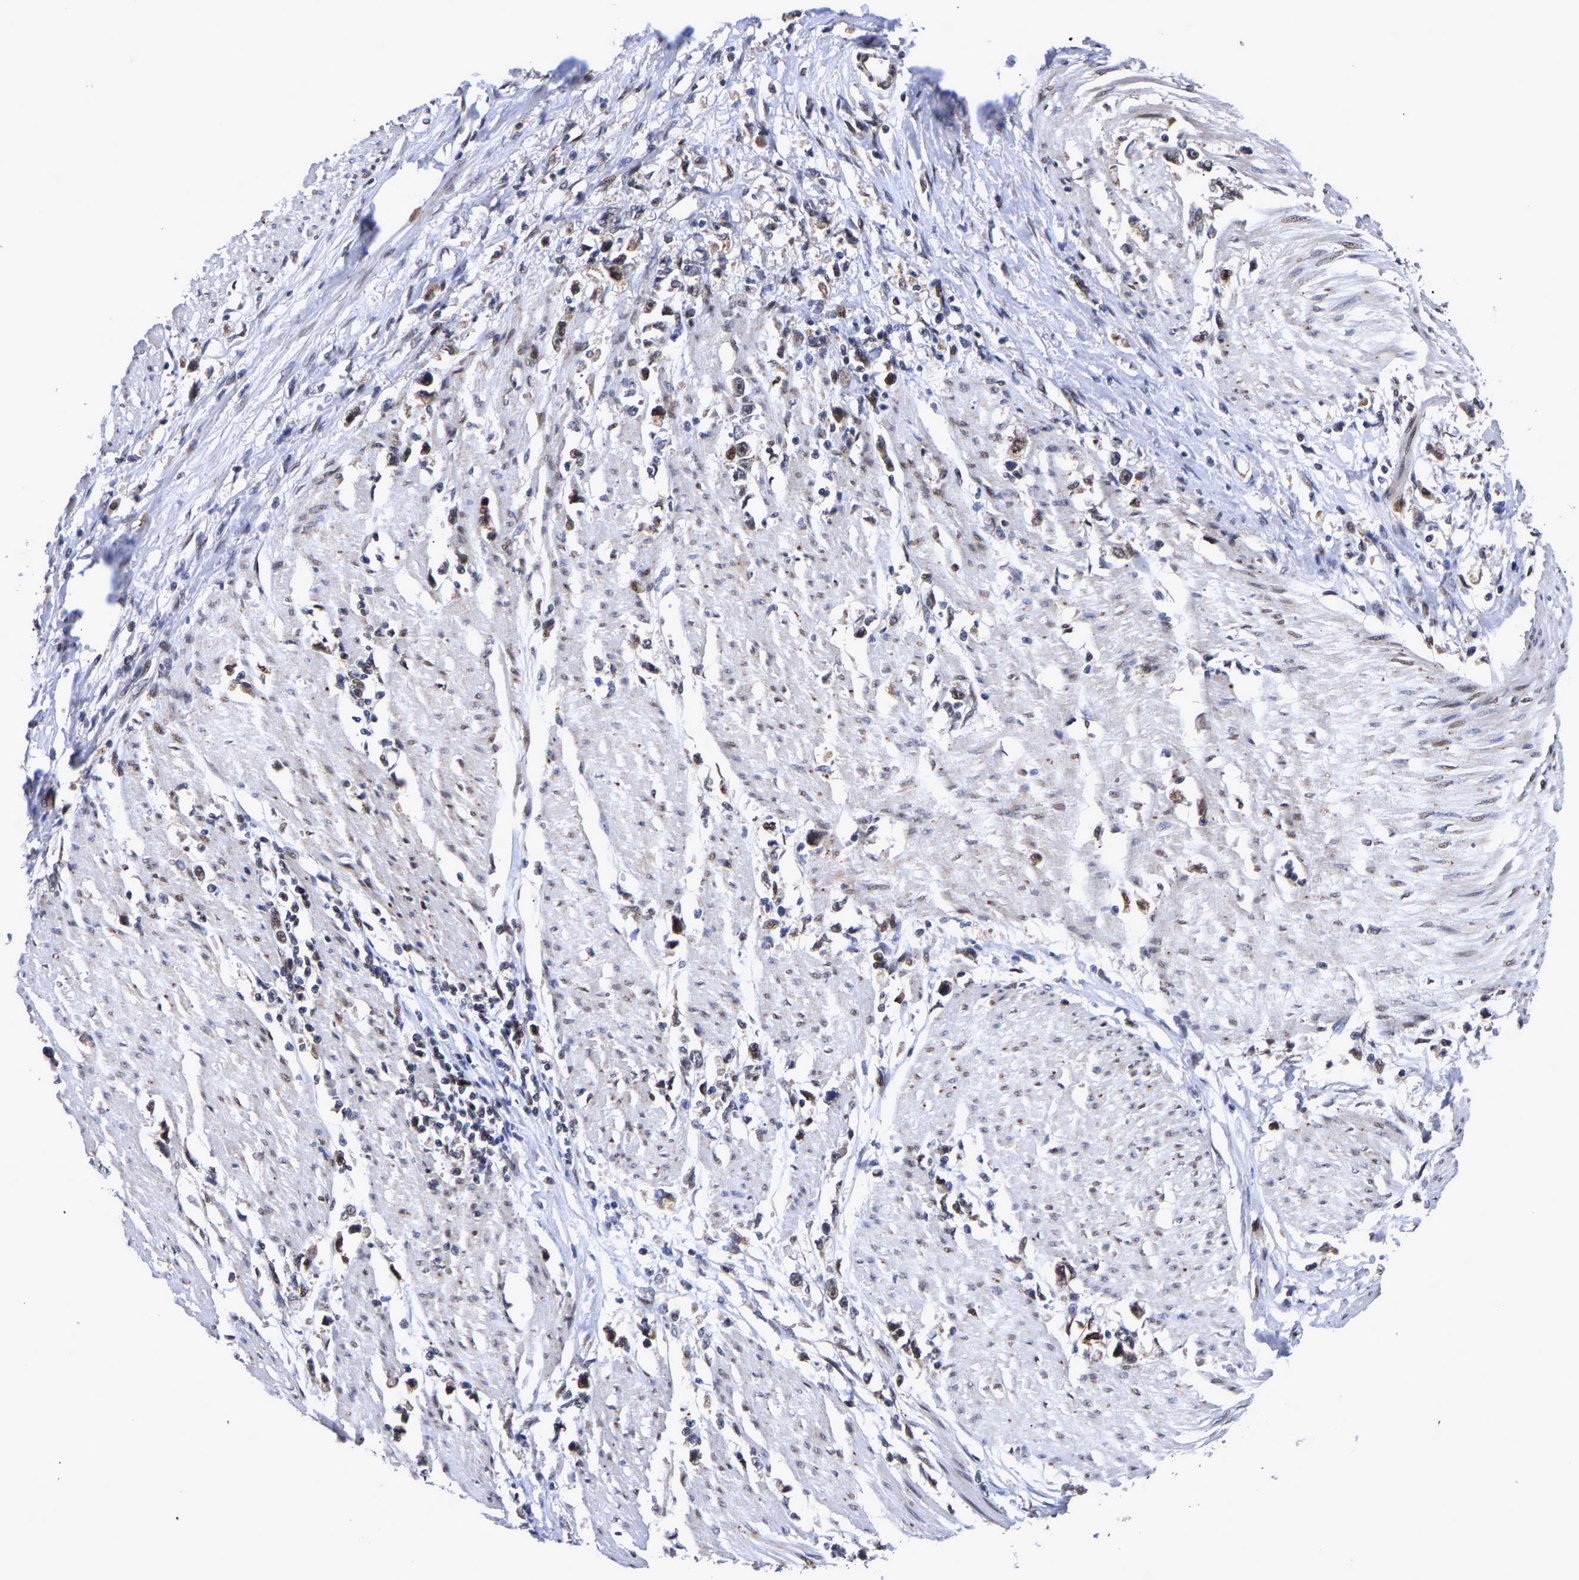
{"staining": {"intensity": "moderate", "quantity": ">75%", "location": "nuclear"}, "tissue": "stomach cancer", "cell_type": "Tumor cells", "image_type": "cancer", "snomed": [{"axis": "morphology", "description": "Adenocarcinoma, NOS"}, {"axis": "topography", "description": "Stomach"}], "caption": "Tumor cells display moderate nuclear positivity in approximately >75% of cells in stomach cancer.", "gene": "JUNB", "patient": {"sex": "female", "age": 59}}